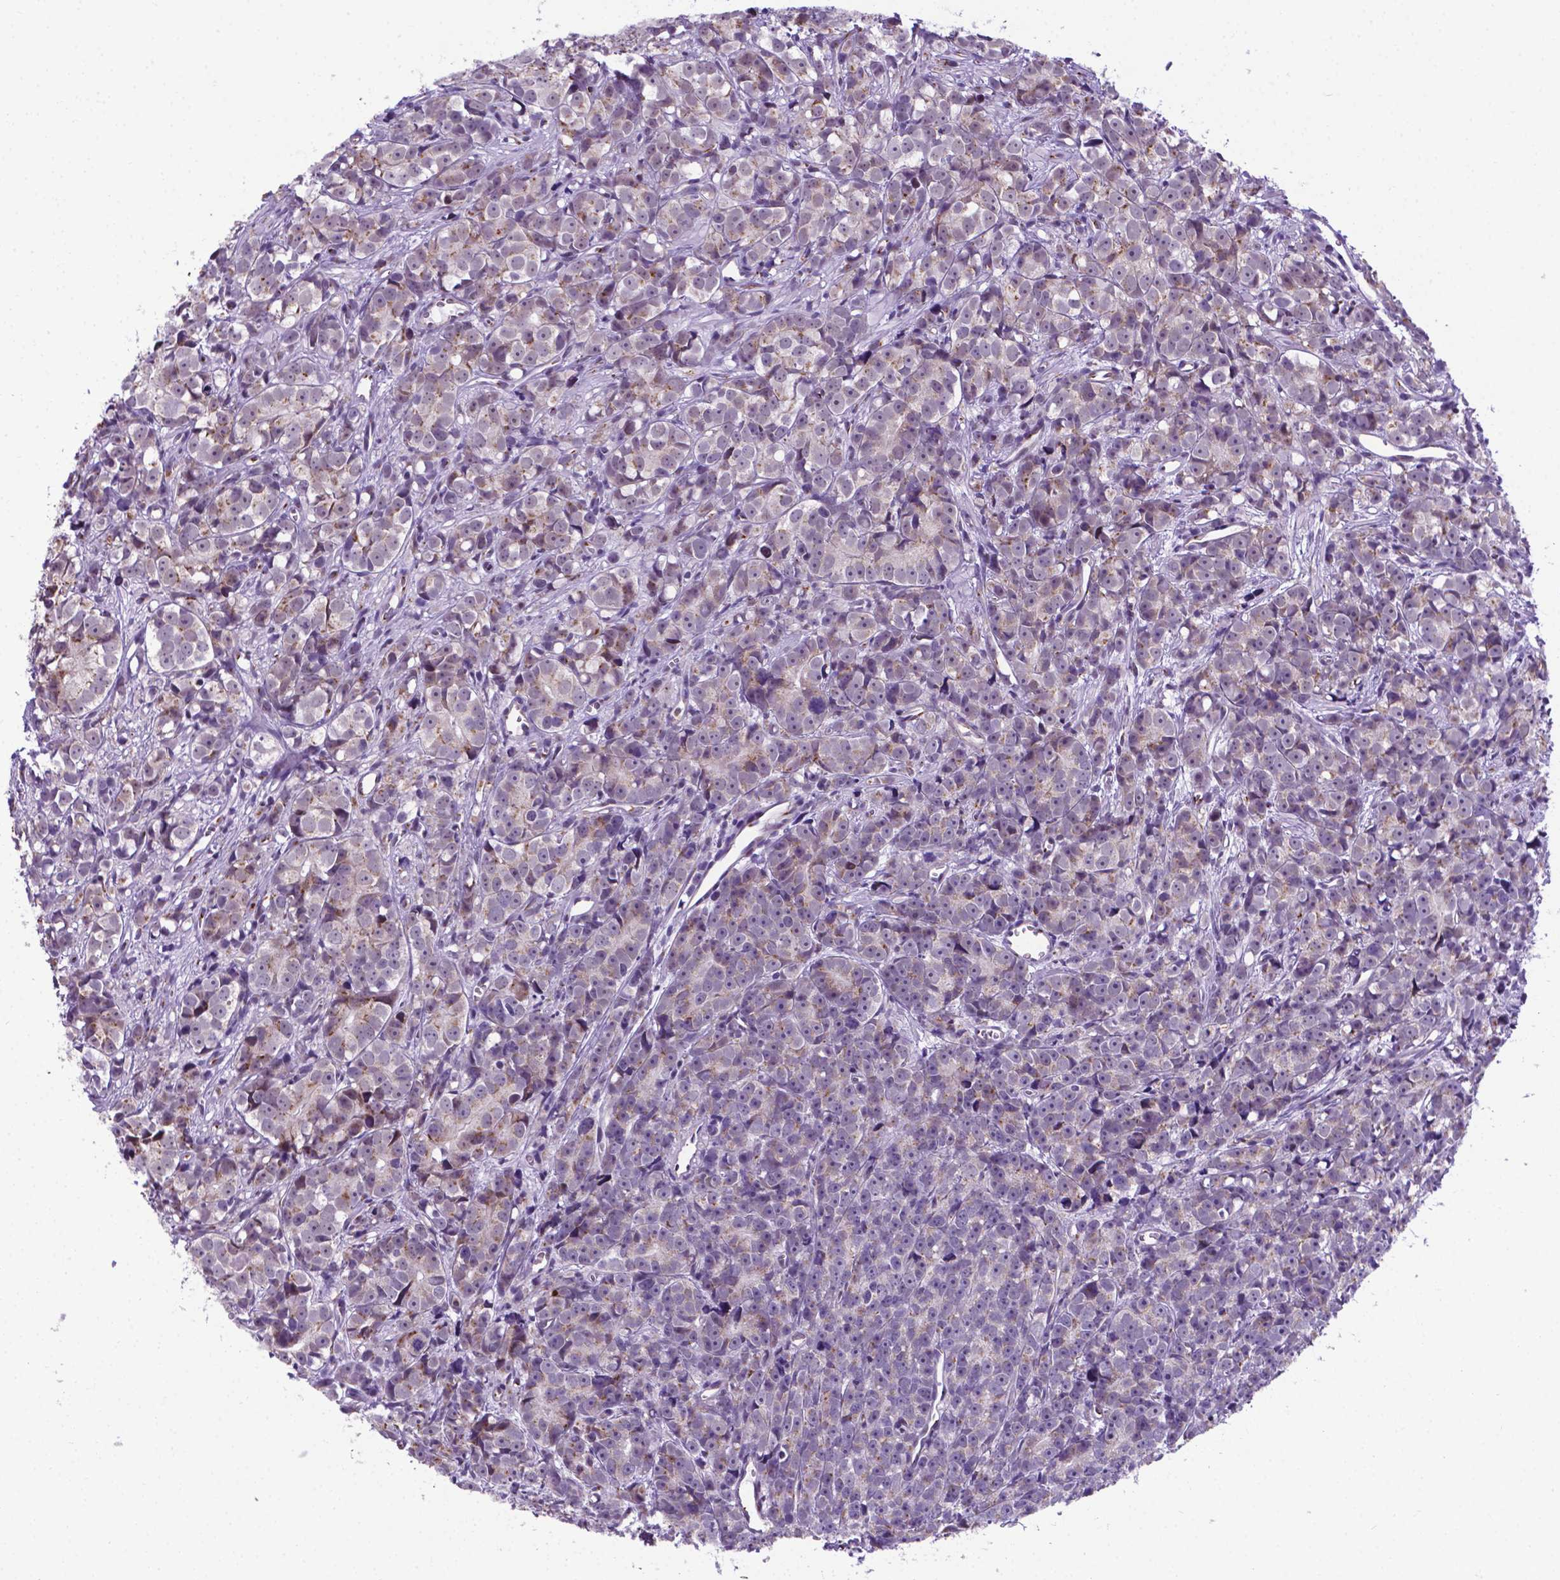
{"staining": {"intensity": "weak", "quantity": "25%-75%", "location": "cytoplasmic/membranous"}, "tissue": "prostate cancer", "cell_type": "Tumor cells", "image_type": "cancer", "snomed": [{"axis": "morphology", "description": "Adenocarcinoma, High grade"}, {"axis": "topography", "description": "Prostate"}], "caption": "Human prostate cancer stained with a protein marker reveals weak staining in tumor cells.", "gene": "MRPL10", "patient": {"sex": "male", "age": 77}}